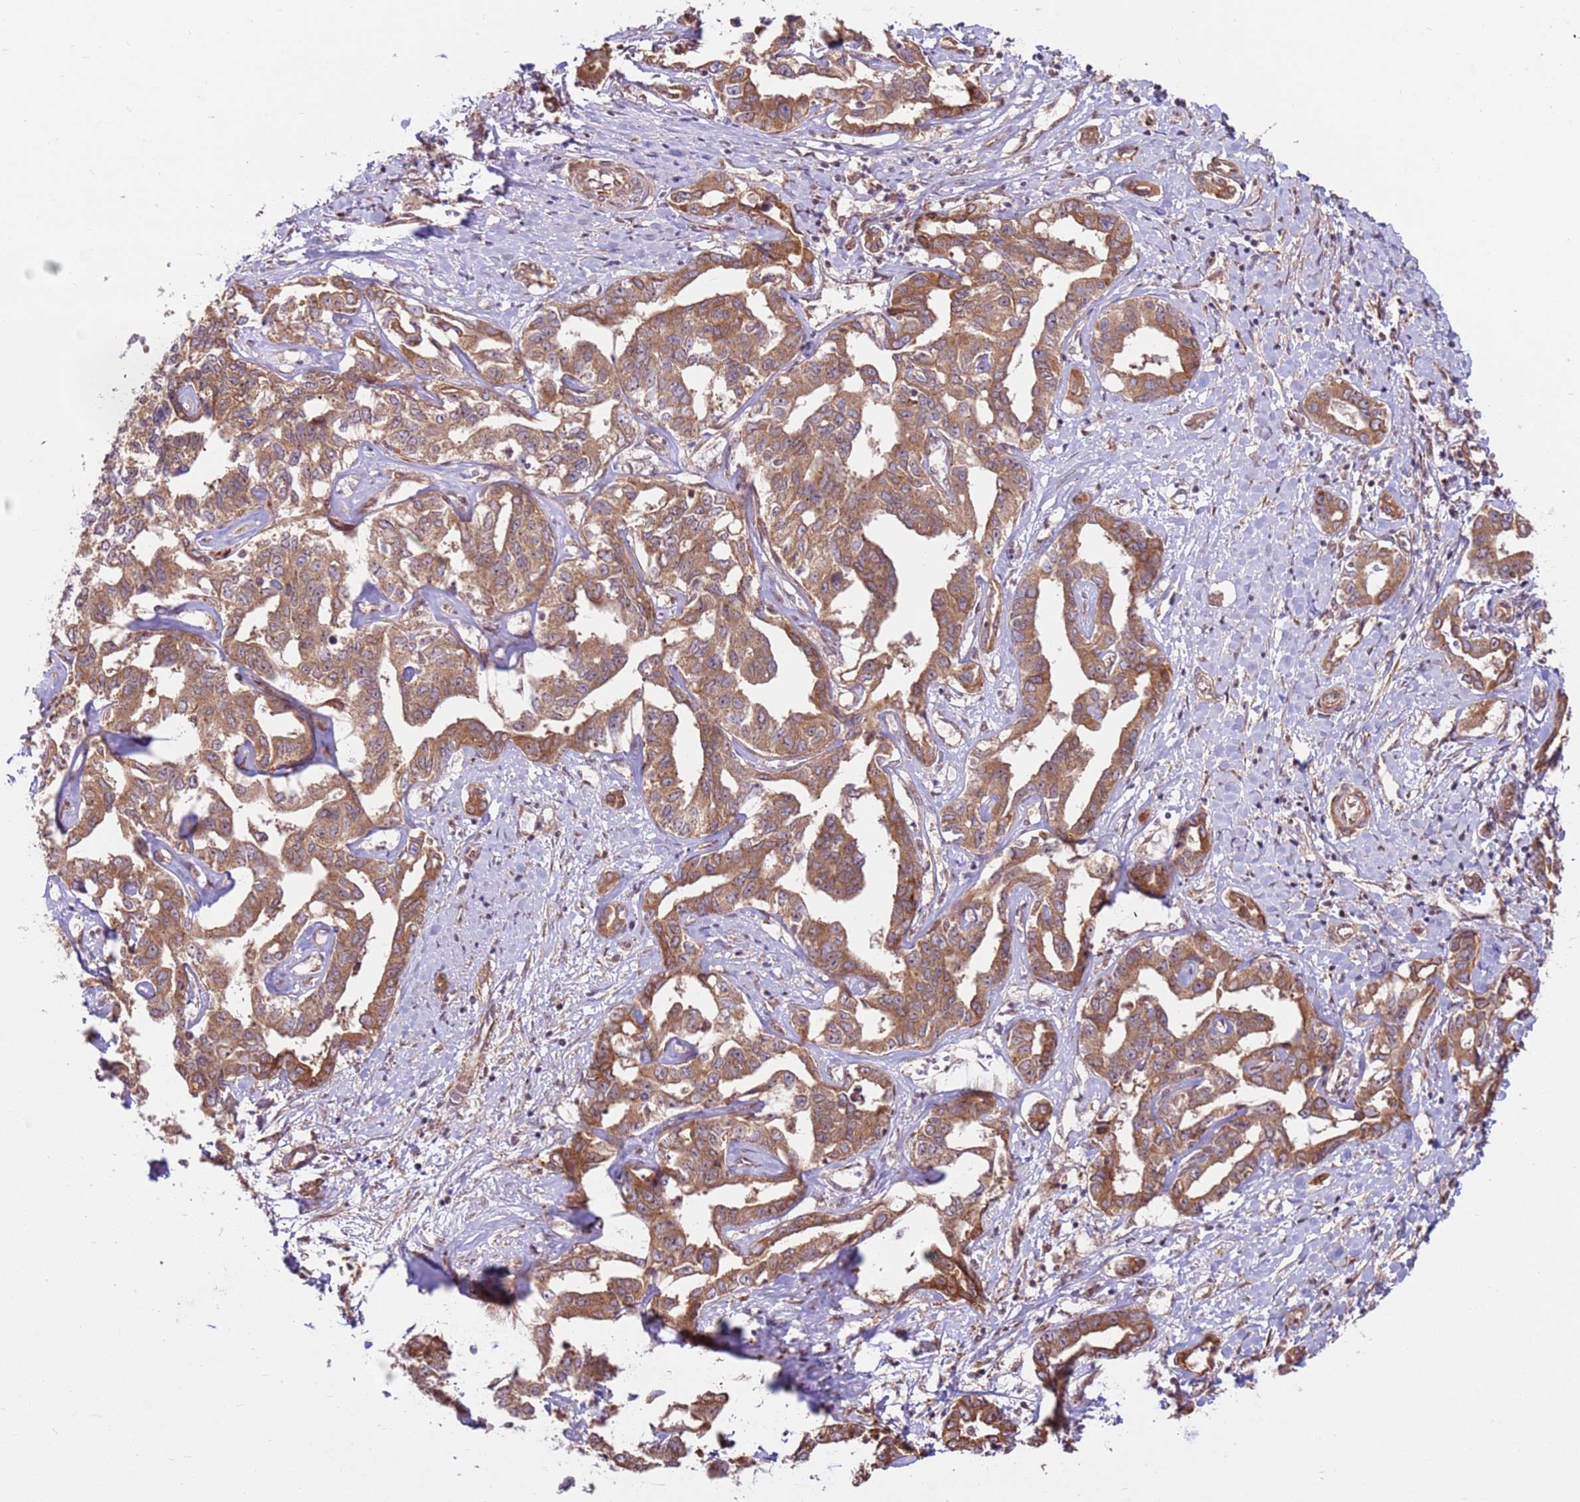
{"staining": {"intensity": "moderate", "quantity": ">75%", "location": "cytoplasmic/membranous"}, "tissue": "liver cancer", "cell_type": "Tumor cells", "image_type": "cancer", "snomed": [{"axis": "morphology", "description": "Cholangiocarcinoma"}, {"axis": "topography", "description": "Liver"}], "caption": "Brown immunohistochemical staining in human liver cancer (cholangiocarcinoma) exhibits moderate cytoplasmic/membranous expression in about >75% of tumor cells.", "gene": "DCAF4", "patient": {"sex": "male", "age": 59}}